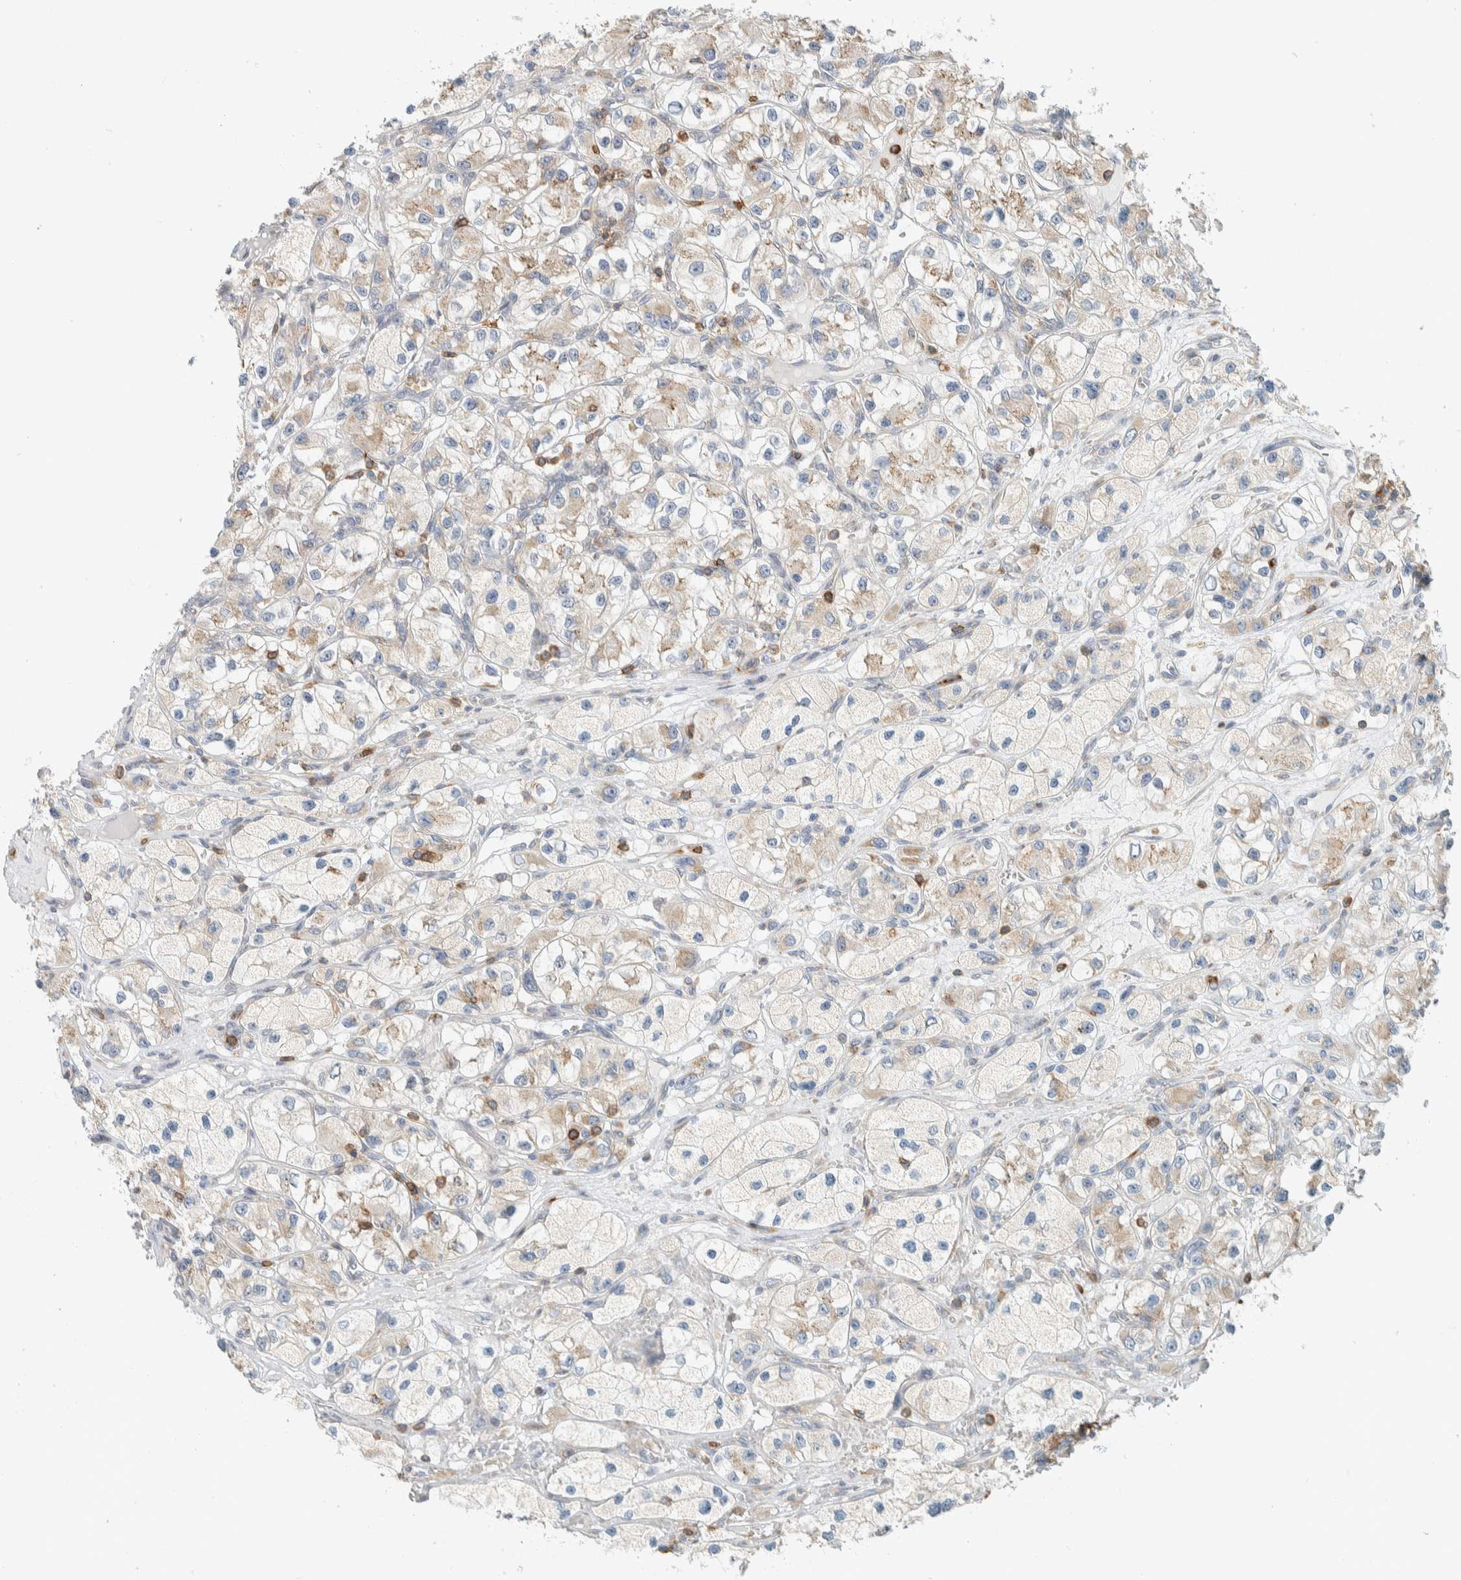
{"staining": {"intensity": "weak", "quantity": "<25%", "location": "cytoplasmic/membranous"}, "tissue": "renal cancer", "cell_type": "Tumor cells", "image_type": "cancer", "snomed": [{"axis": "morphology", "description": "Adenocarcinoma, NOS"}, {"axis": "topography", "description": "Kidney"}], "caption": "The immunohistochemistry (IHC) micrograph has no significant expression in tumor cells of adenocarcinoma (renal) tissue.", "gene": "CCDC57", "patient": {"sex": "female", "age": 57}}